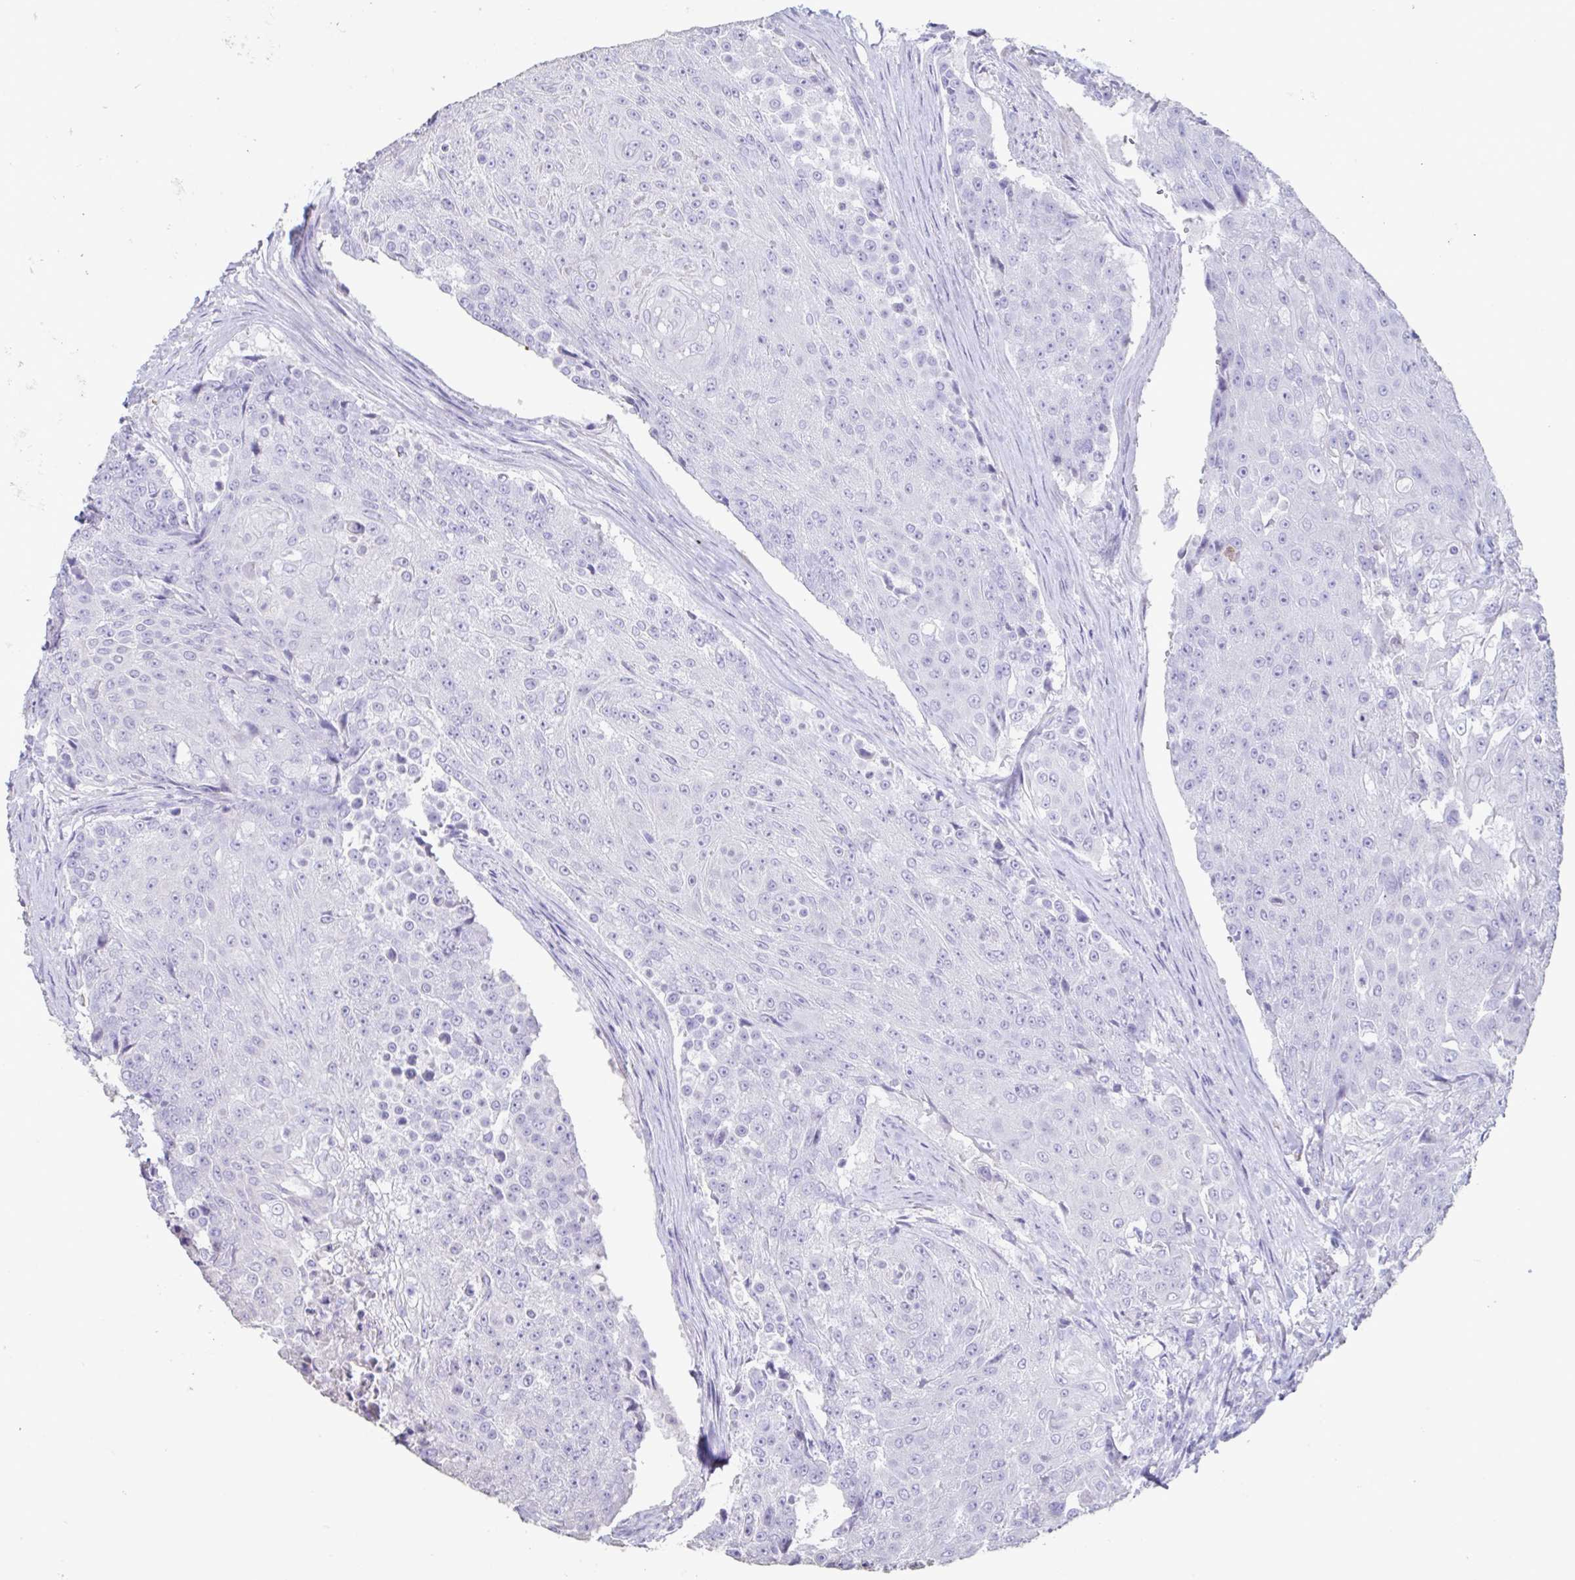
{"staining": {"intensity": "negative", "quantity": "none", "location": "none"}, "tissue": "urothelial cancer", "cell_type": "Tumor cells", "image_type": "cancer", "snomed": [{"axis": "morphology", "description": "Urothelial carcinoma, High grade"}, {"axis": "topography", "description": "Urinary bladder"}], "caption": "Urothelial cancer was stained to show a protein in brown. There is no significant positivity in tumor cells. (Brightfield microscopy of DAB (3,3'-diaminobenzidine) immunohistochemistry at high magnification).", "gene": "TNNC1", "patient": {"sex": "female", "age": 63}}